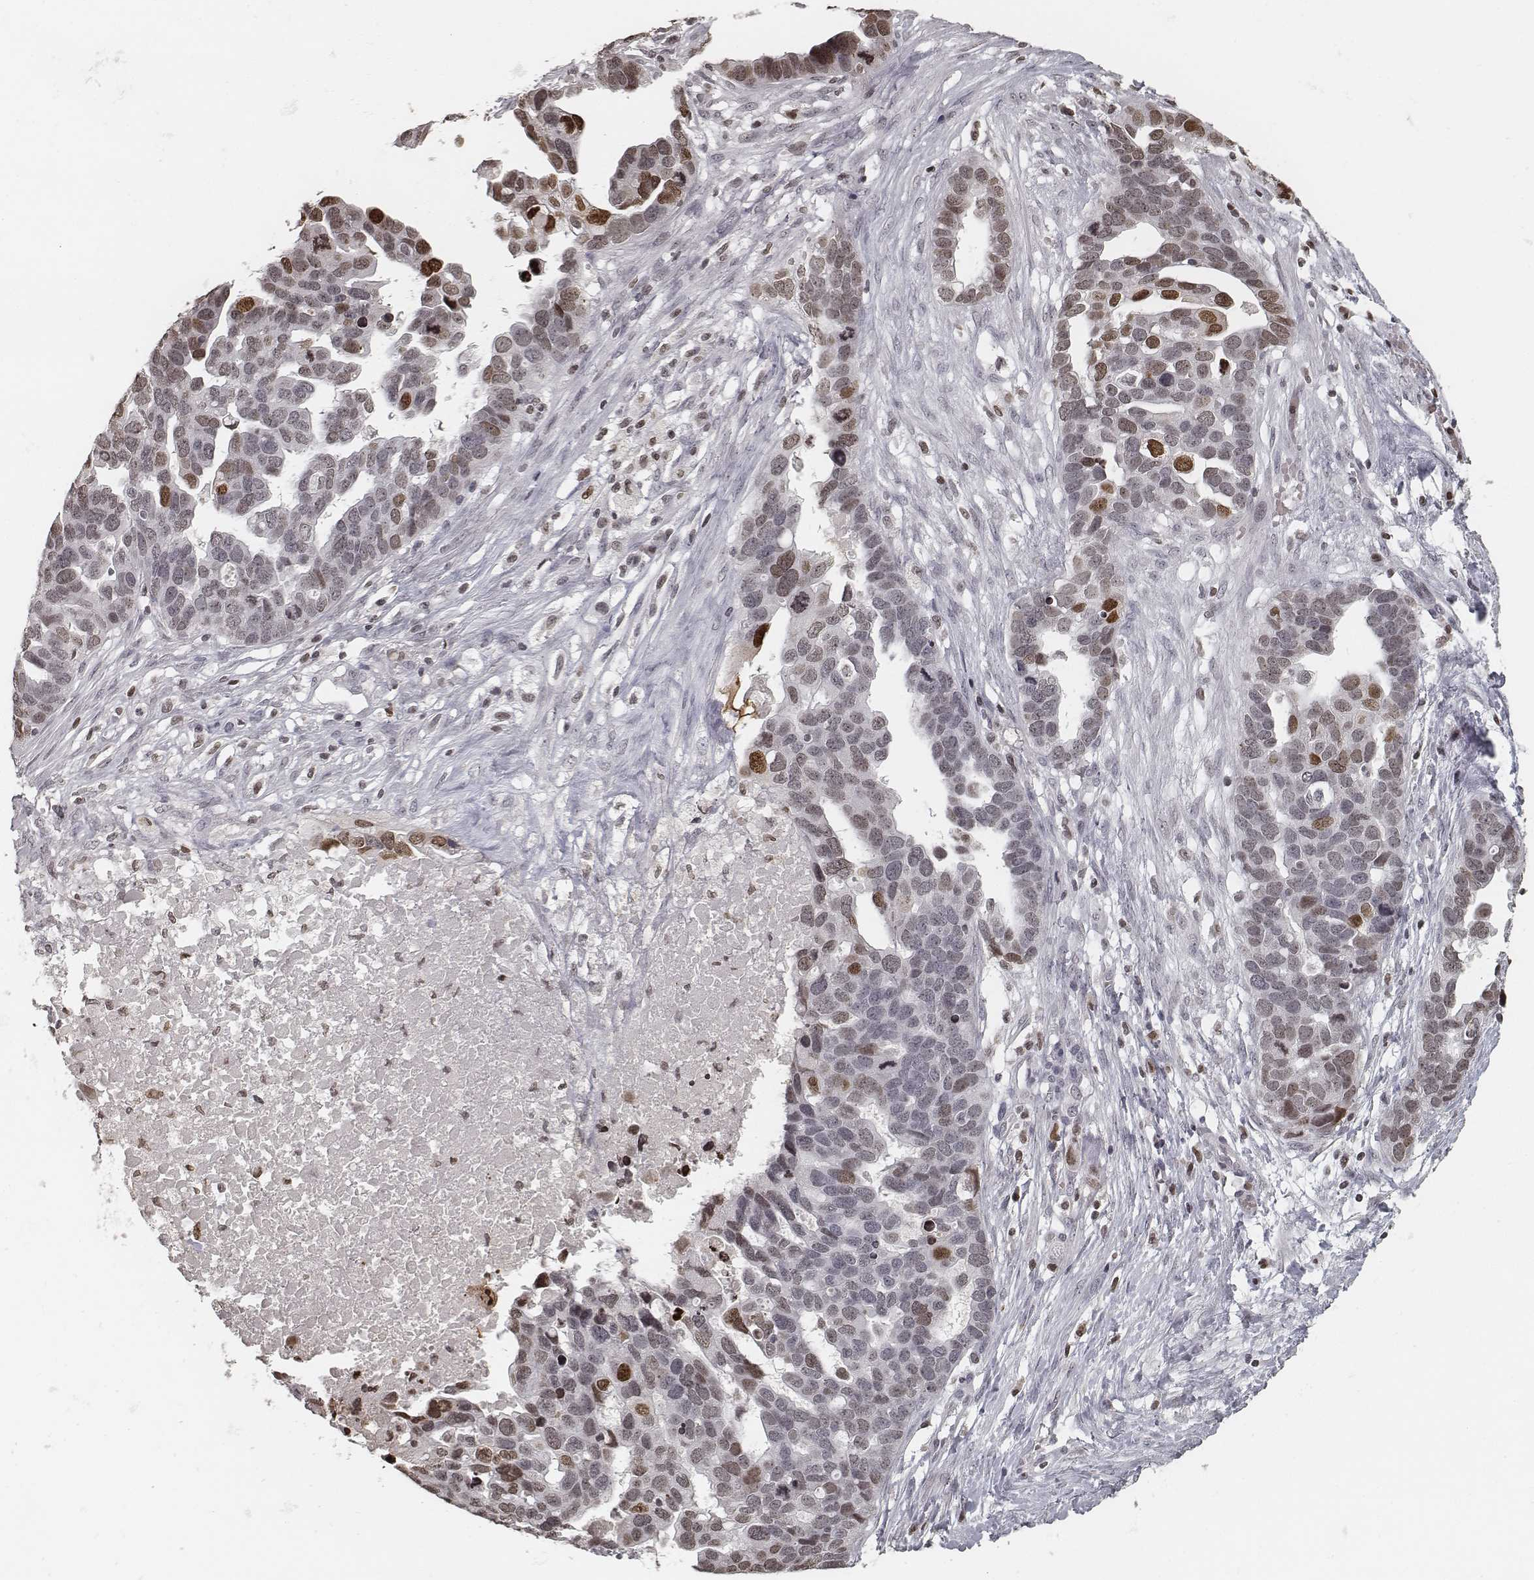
{"staining": {"intensity": "moderate", "quantity": "<25%", "location": "nuclear"}, "tissue": "ovarian cancer", "cell_type": "Tumor cells", "image_type": "cancer", "snomed": [{"axis": "morphology", "description": "Cystadenocarcinoma, serous, NOS"}, {"axis": "topography", "description": "Ovary"}], "caption": "High-magnification brightfield microscopy of serous cystadenocarcinoma (ovarian) stained with DAB (3,3'-diaminobenzidine) (brown) and counterstained with hematoxylin (blue). tumor cells exhibit moderate nuclear expression is appreciated in about<25% of cells. The staining is performed using DAB brown chromogen to label protein expression. The nuclei are counter-stained blue using hematoxylin.", "gene": "HMGA2", "patient": {"sex": "female", "age": 54}}